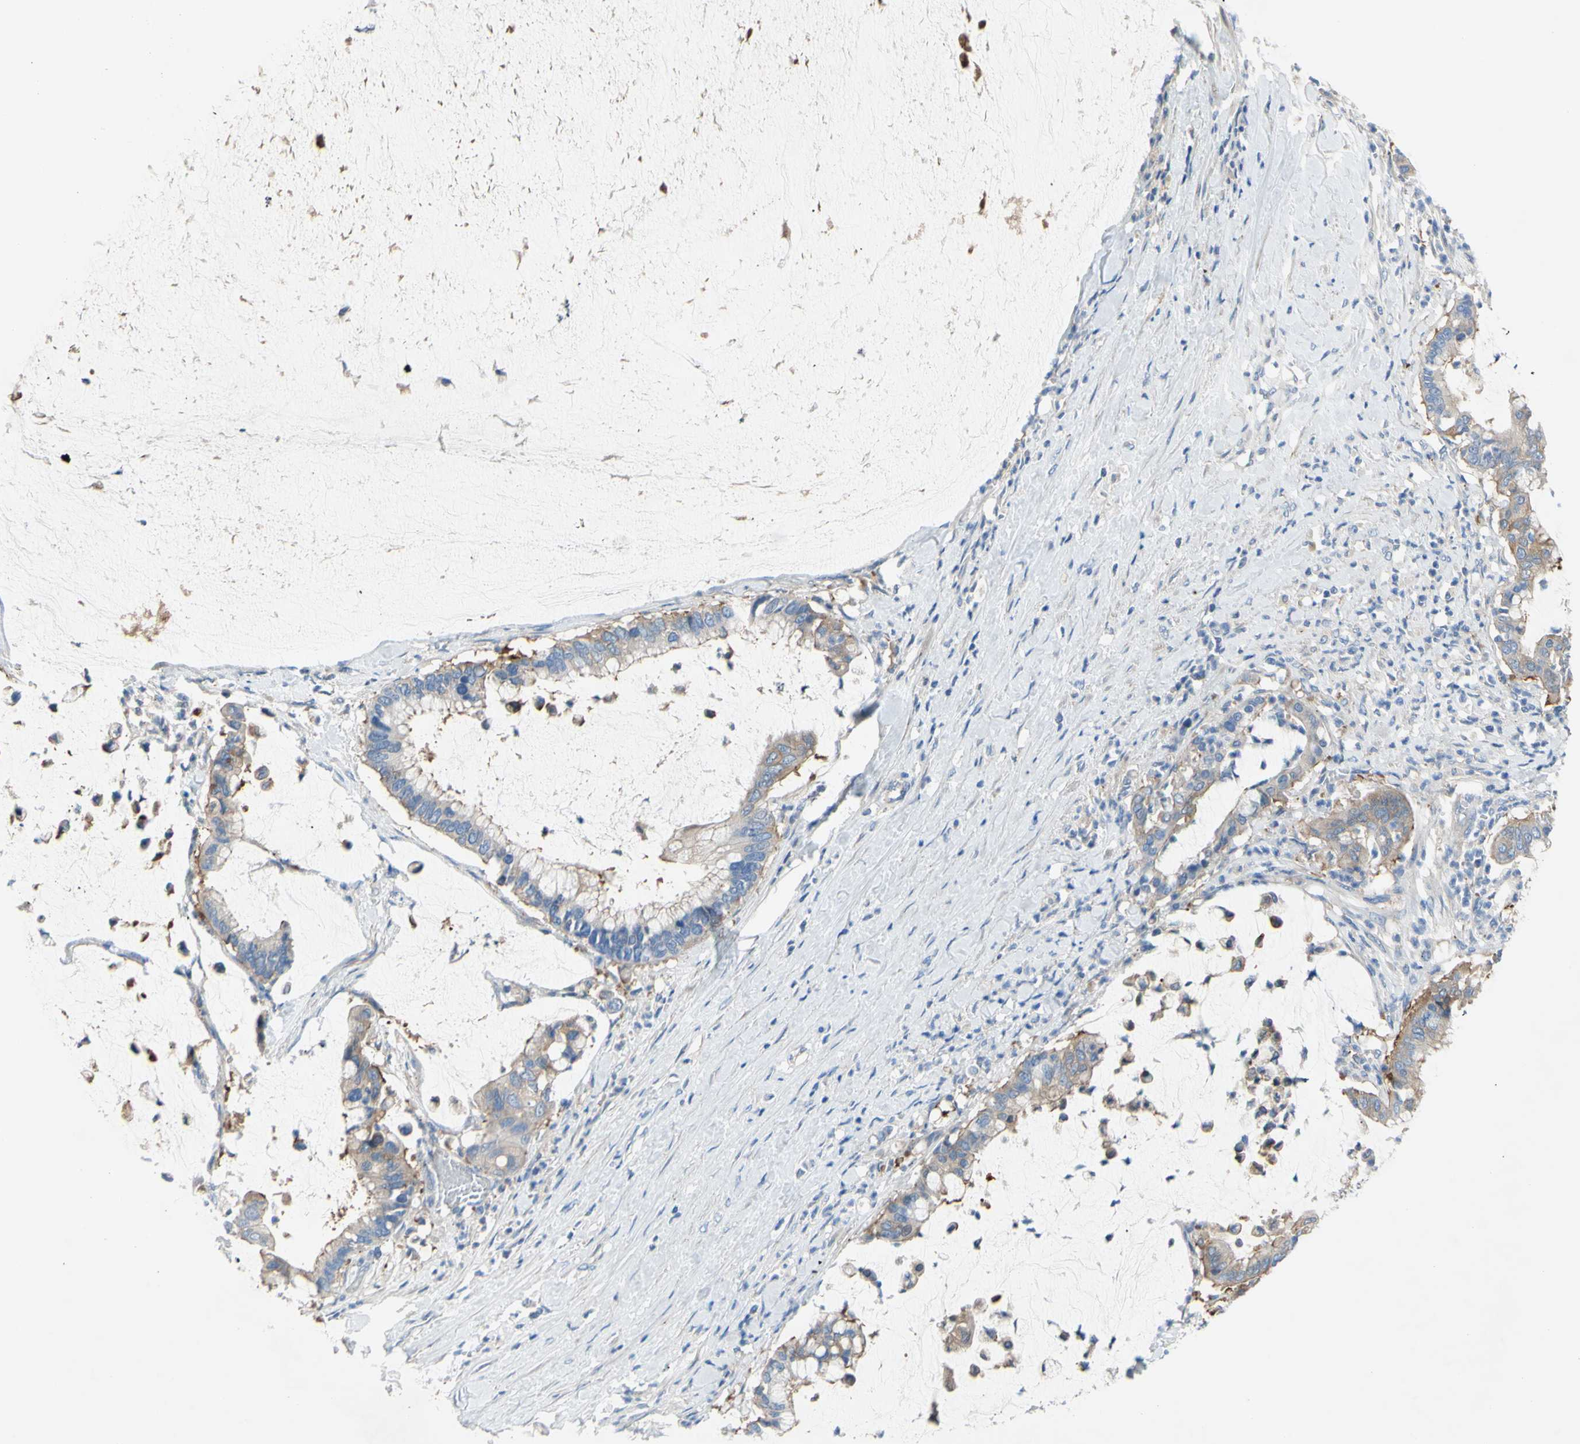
{"staining": {"intensity": "weak", "quantity": ">75%", "location": "cytoplasmic/membranous"}, "tissue": "pancreatic cancer", "cell_type": "Tumor cells", "image_type": "cancer", "snomed": [{"axis": "morphology", "description": "Adenocarcinoma, NOS"}, {"axis": "topography", "description": "Pancreas"}], "caption": "Pancreatic cancer was stained to show a protein in brown. There is low levels of weak cytoplasmic/membranous staining in approximately >75% of tumor cells. (DAB IHC, brown staining for protein, blue staining for nuclei).", "gene": "TMEM59L", "patient": {"sex": "male", "age": 41}}